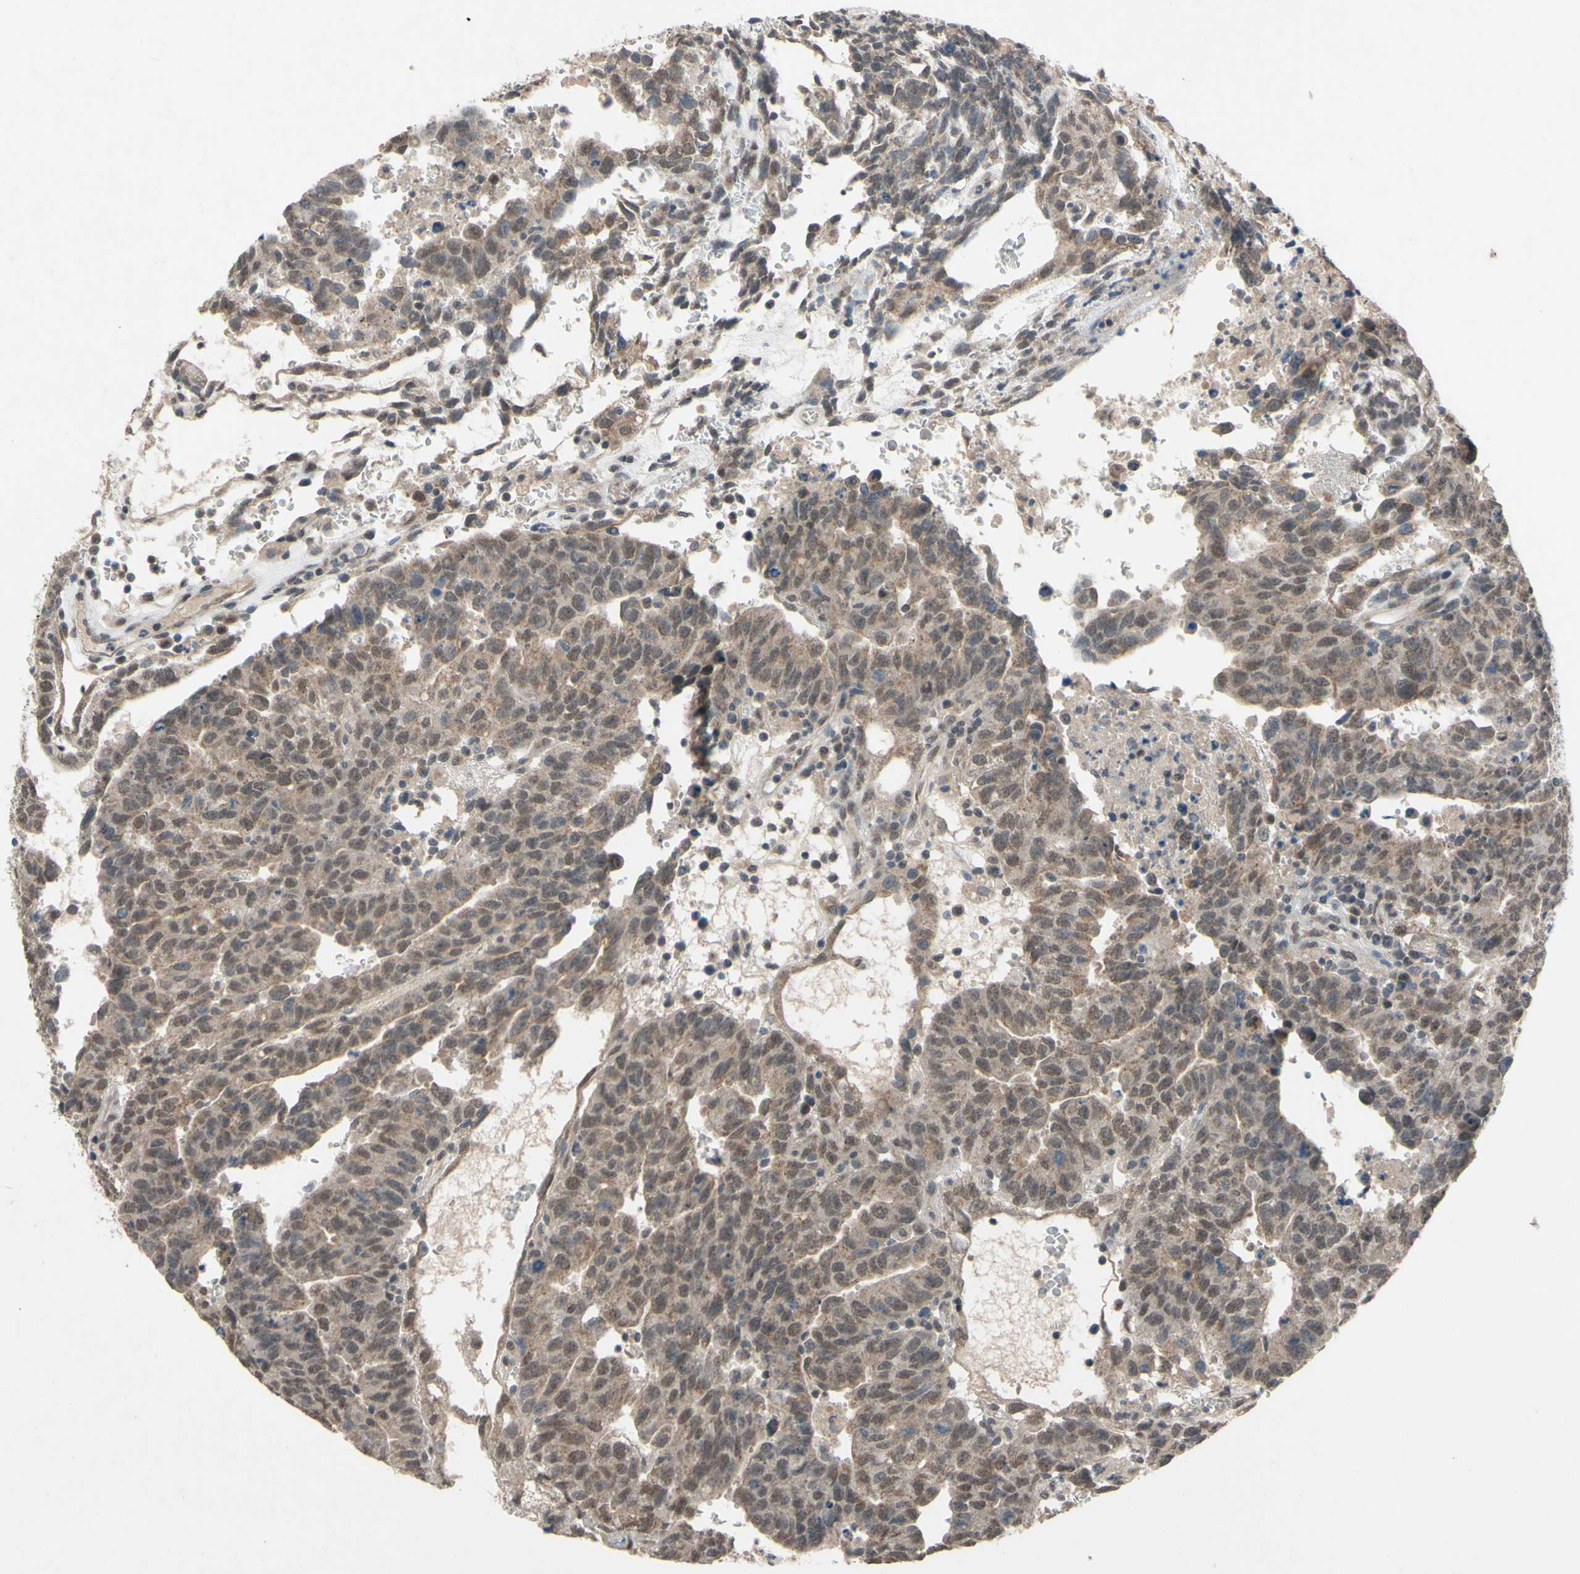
{"staining": {"intensity": "weak", "quantity": ">75%", "location": "cytoplasmic/membranous"}, "tissue": "testis cancer", "cell_type": "Tumor cells", "image_type": "cancer", "snomed": [{"axis": "morphology", "description": "Seminoma, NOS"}, {"axis": "morphology", "description": "Carcinoma, Embryonal, NOS"}, {"axis": "topography", "description": "Testis"}], "caption": "Weak cytoplasmic/membranous expression for a protein is seen in about >75% of tumor cells of testis seminoma using immunohistochemistry (IHC).", "gene": "CDCP1", "patient": {"sex": "male", "age": 52}}